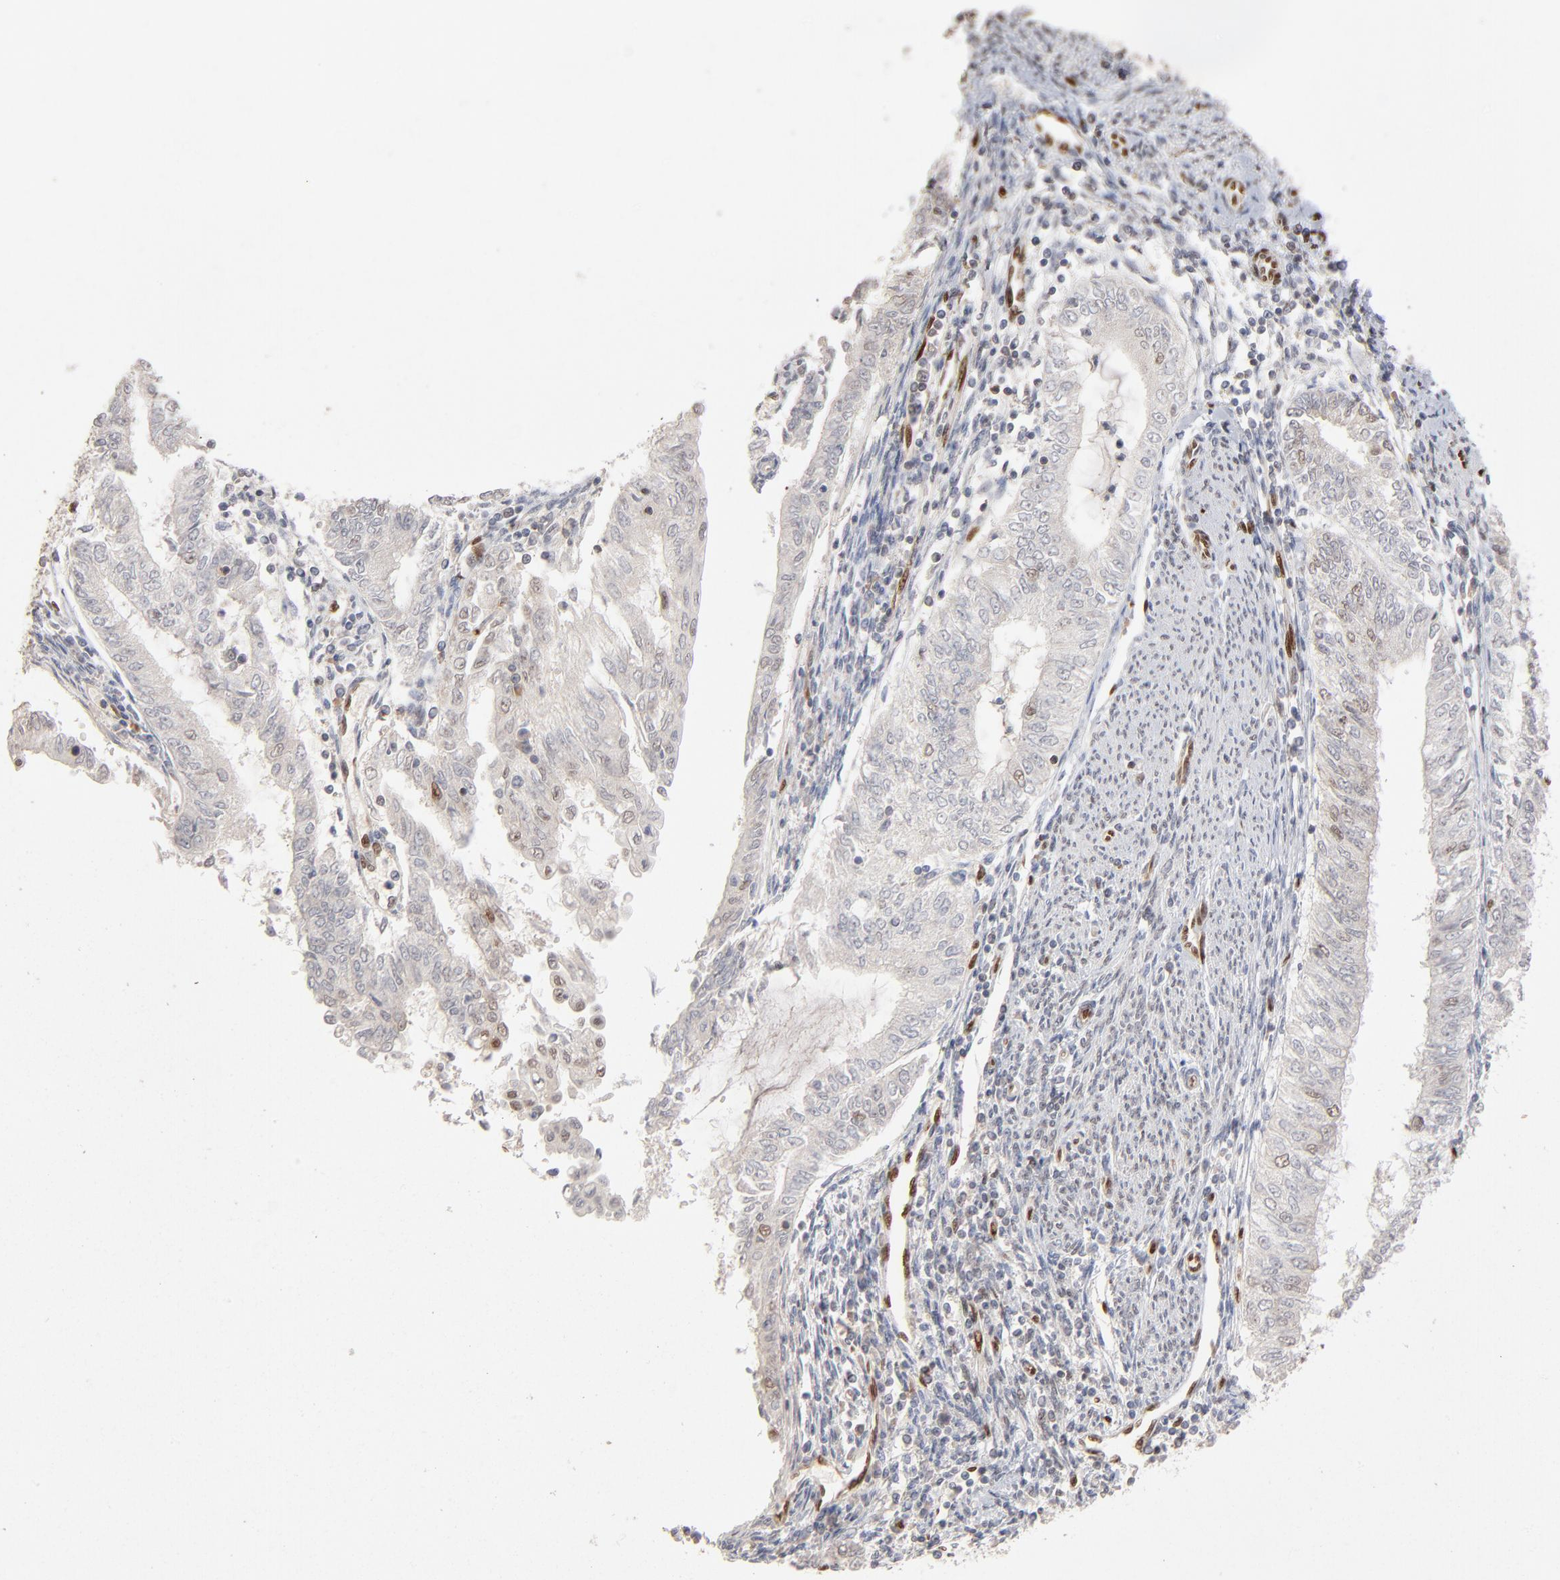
{"staining": {"intensity": "moderate", "quantity": "<25%", "location": "nuclear"}, "tissue": "endometrial cancer", "cell_type": "Tumor cells", "image_type": "cancer", "snomed": [{"axis": "morphology", "description": "Adenocarcinoma, NOS"}, {"axis": "topography", "description": "Endometrium"}], "caption": "The image shows immunohistochemical staining of adenocarcinoma (endometrial). There is moderate nuclear expression is appreciated in about <25% of tumor cells.", "gene": "NFIB", "patient": {"sex": "female", "age": 66}}